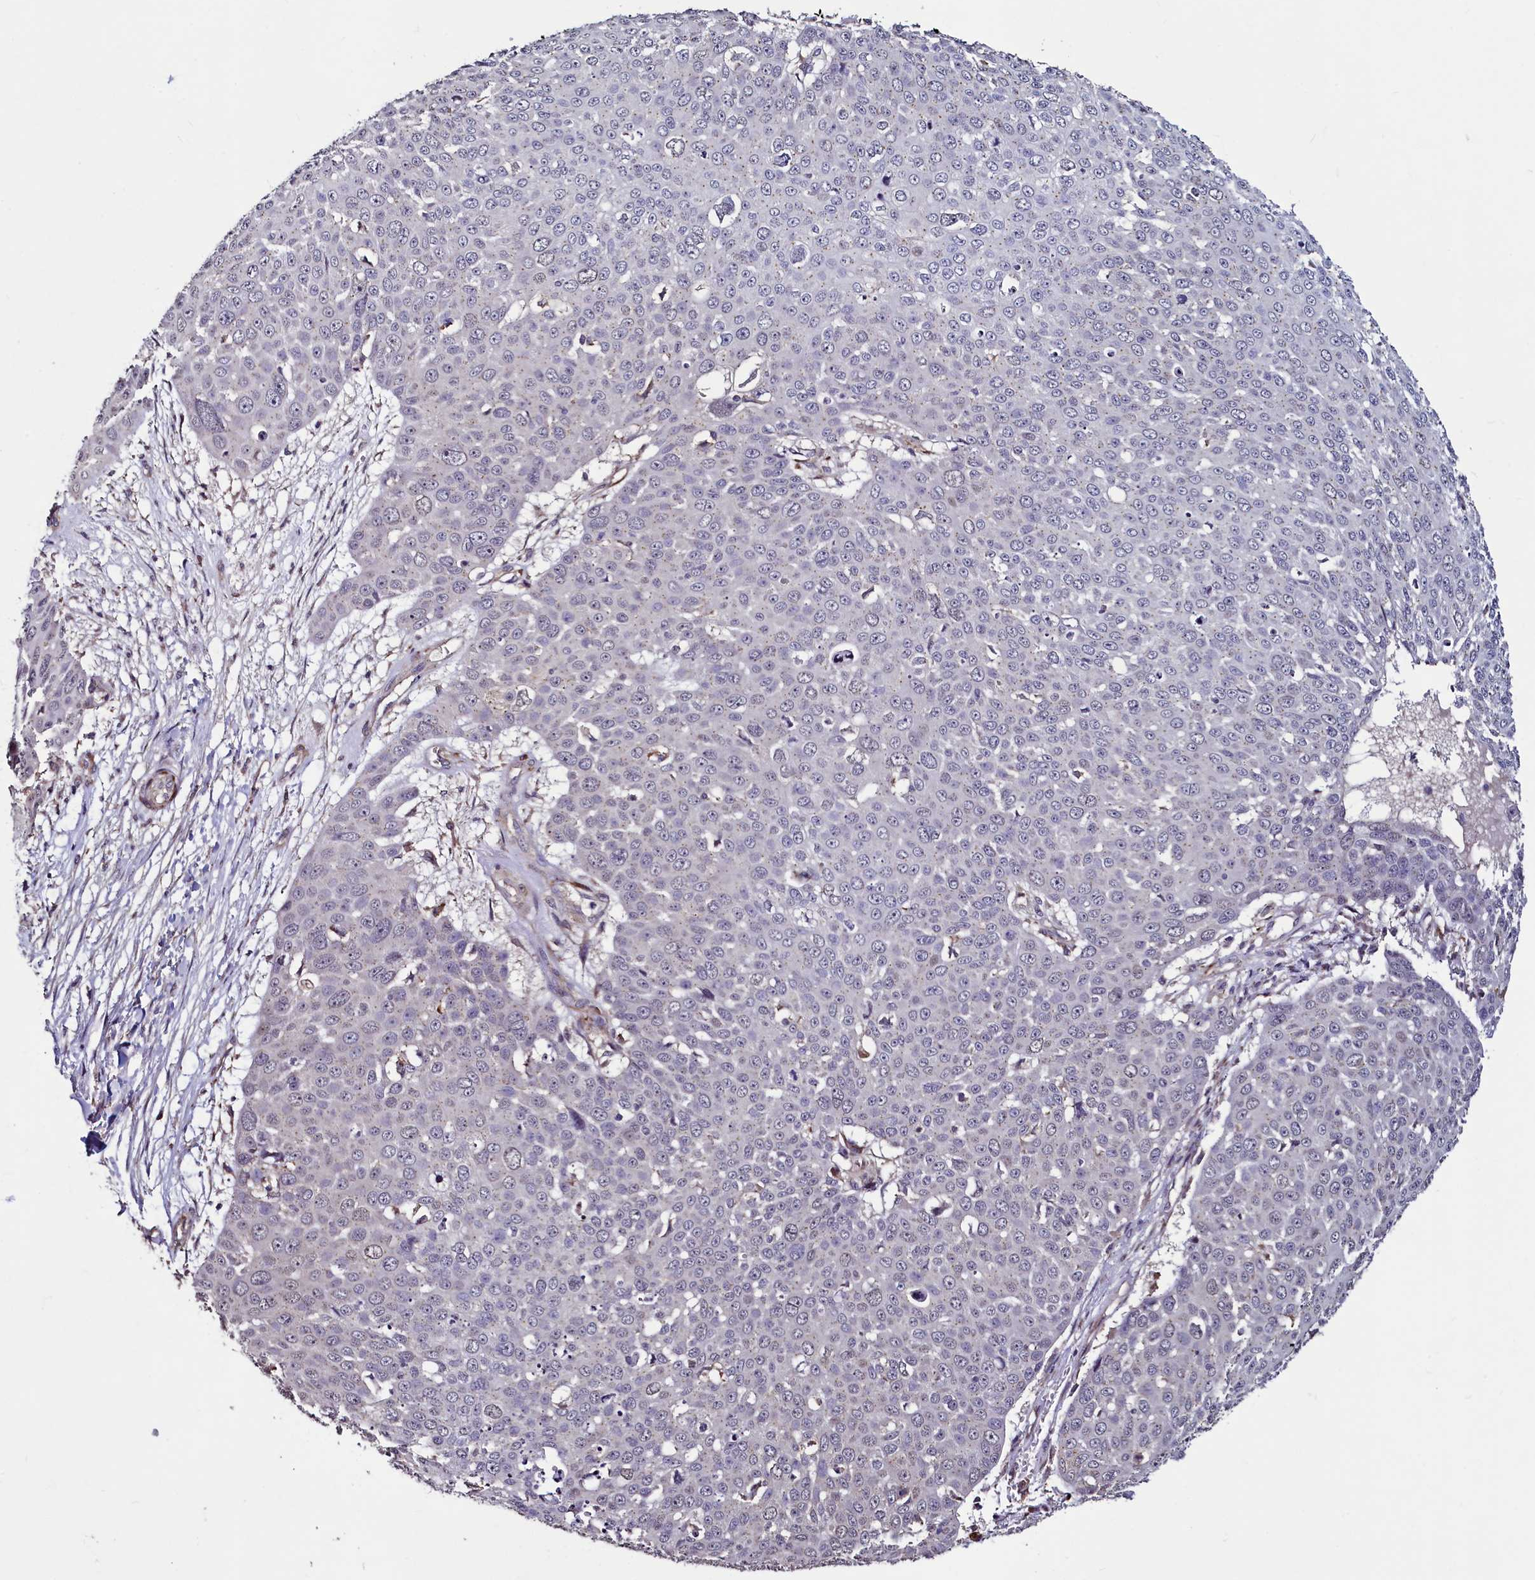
{"staining": {"intensity": "negative", "quantity": "none", "location": "none"}, "tissue": "skin cancer", "cell_type": "Tumor cells", "image_type": "cancer", "snomed": [{"axis": "morphology", "description": "Squamous cell carcinoma, NOS"}, {"axis": "topography", "description": "Skin"}], "caption": "Tumor cells show no significant expression in skin cancer. The staining was performed using DAB to visualize the protein expression in brown, while the nuclei were stained in blue with hematoxylin (Magnification: 20x).", "gene": "PALM", "patient": {"sex": "male", "age": 71}}